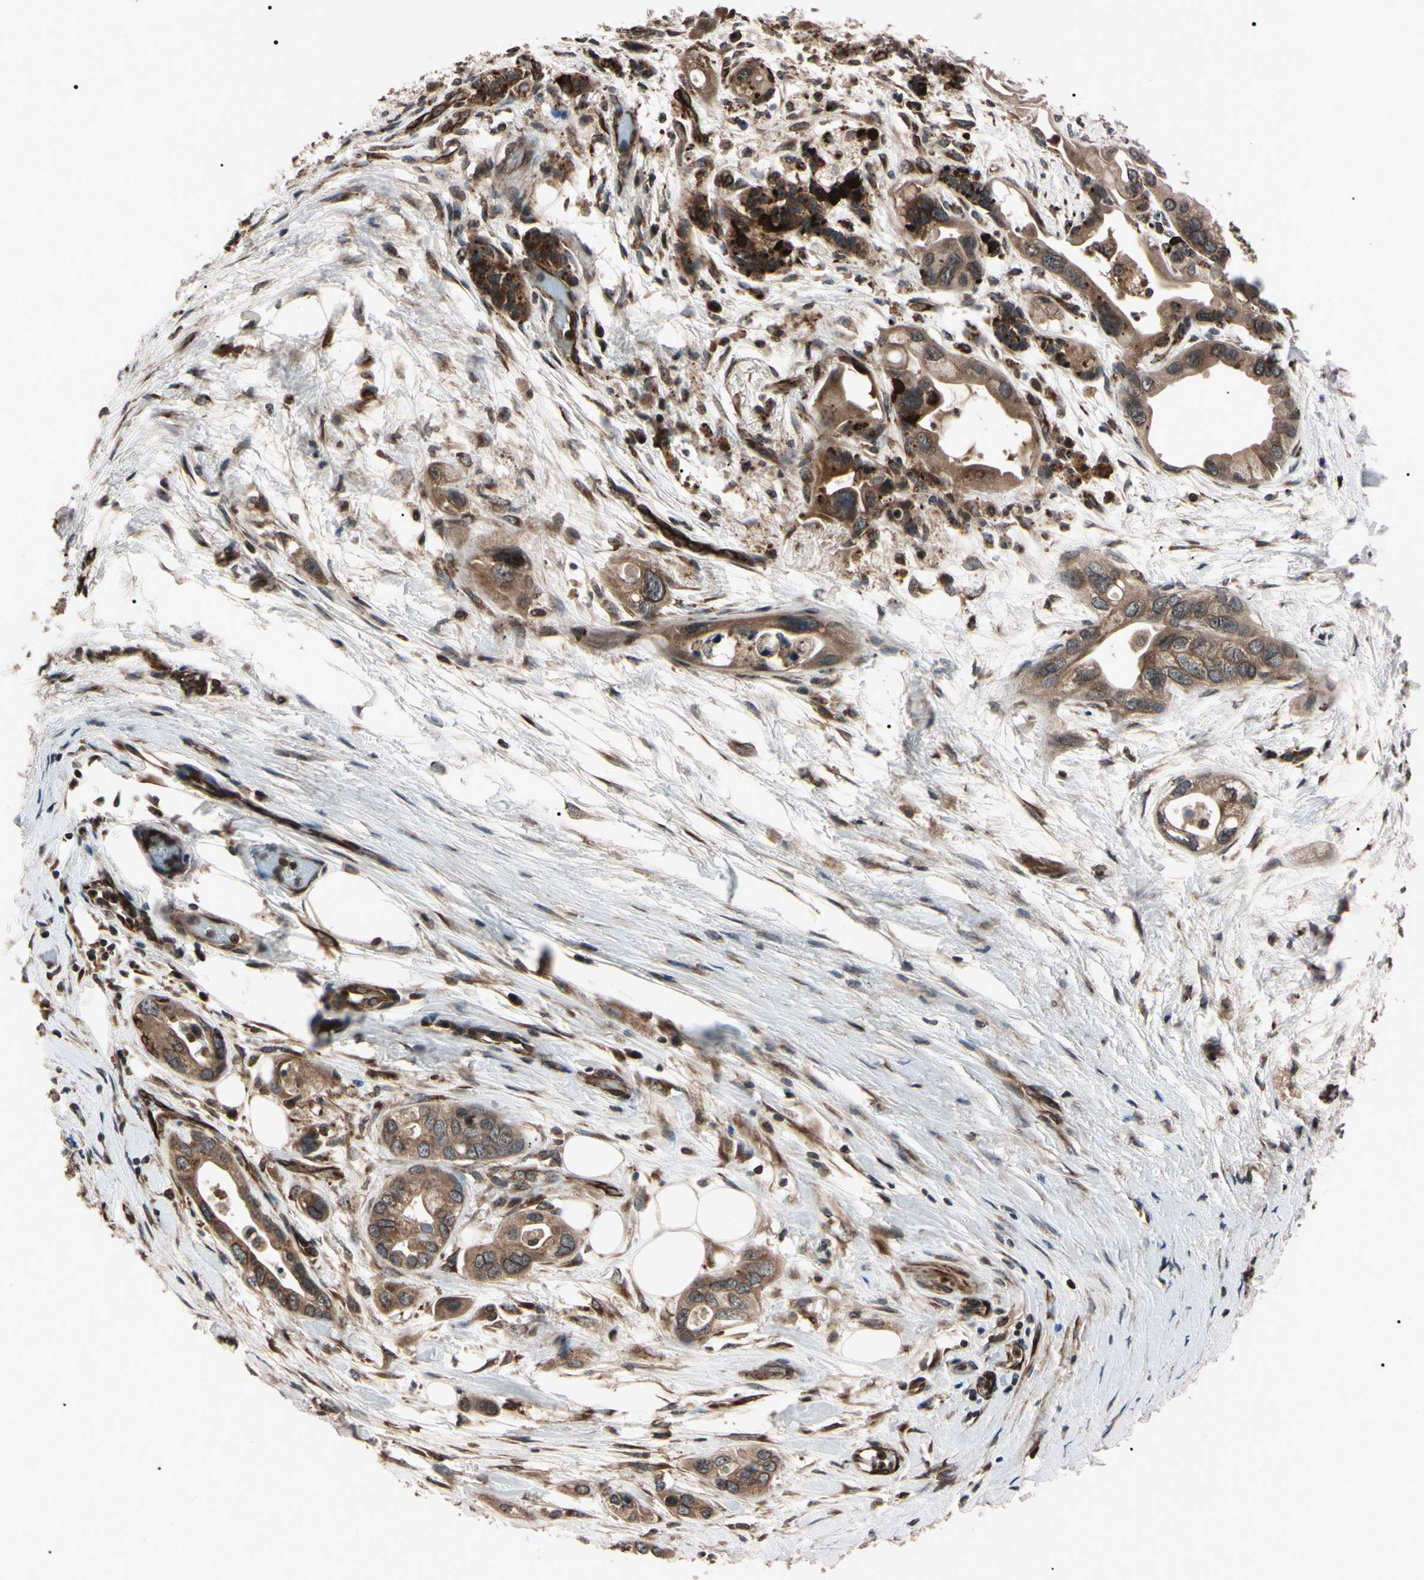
{"staining": {"intensity": "moderate", "quantity": ">75%", "location": "cytoplasmic/membranous"}, "tissue": "pancreatic cancer", "cell_type": "Tumor cells", "image_type": "cancer", "snomed": [{"axis": "morphology", "description": "Adenocarcinoma, NOS"}, {"axis": "topography", "description": "Pancreas"}], "caption": "Pancreatic cancer (adenocarcinoma) was stained to show a protein in brown. There is medium levels of moderate cytoplasmic/membranous positivity in approximately >75% of tumor cells.", "gene": "GUCY1B1", "patient": {"sex": "female", "age": 77}}